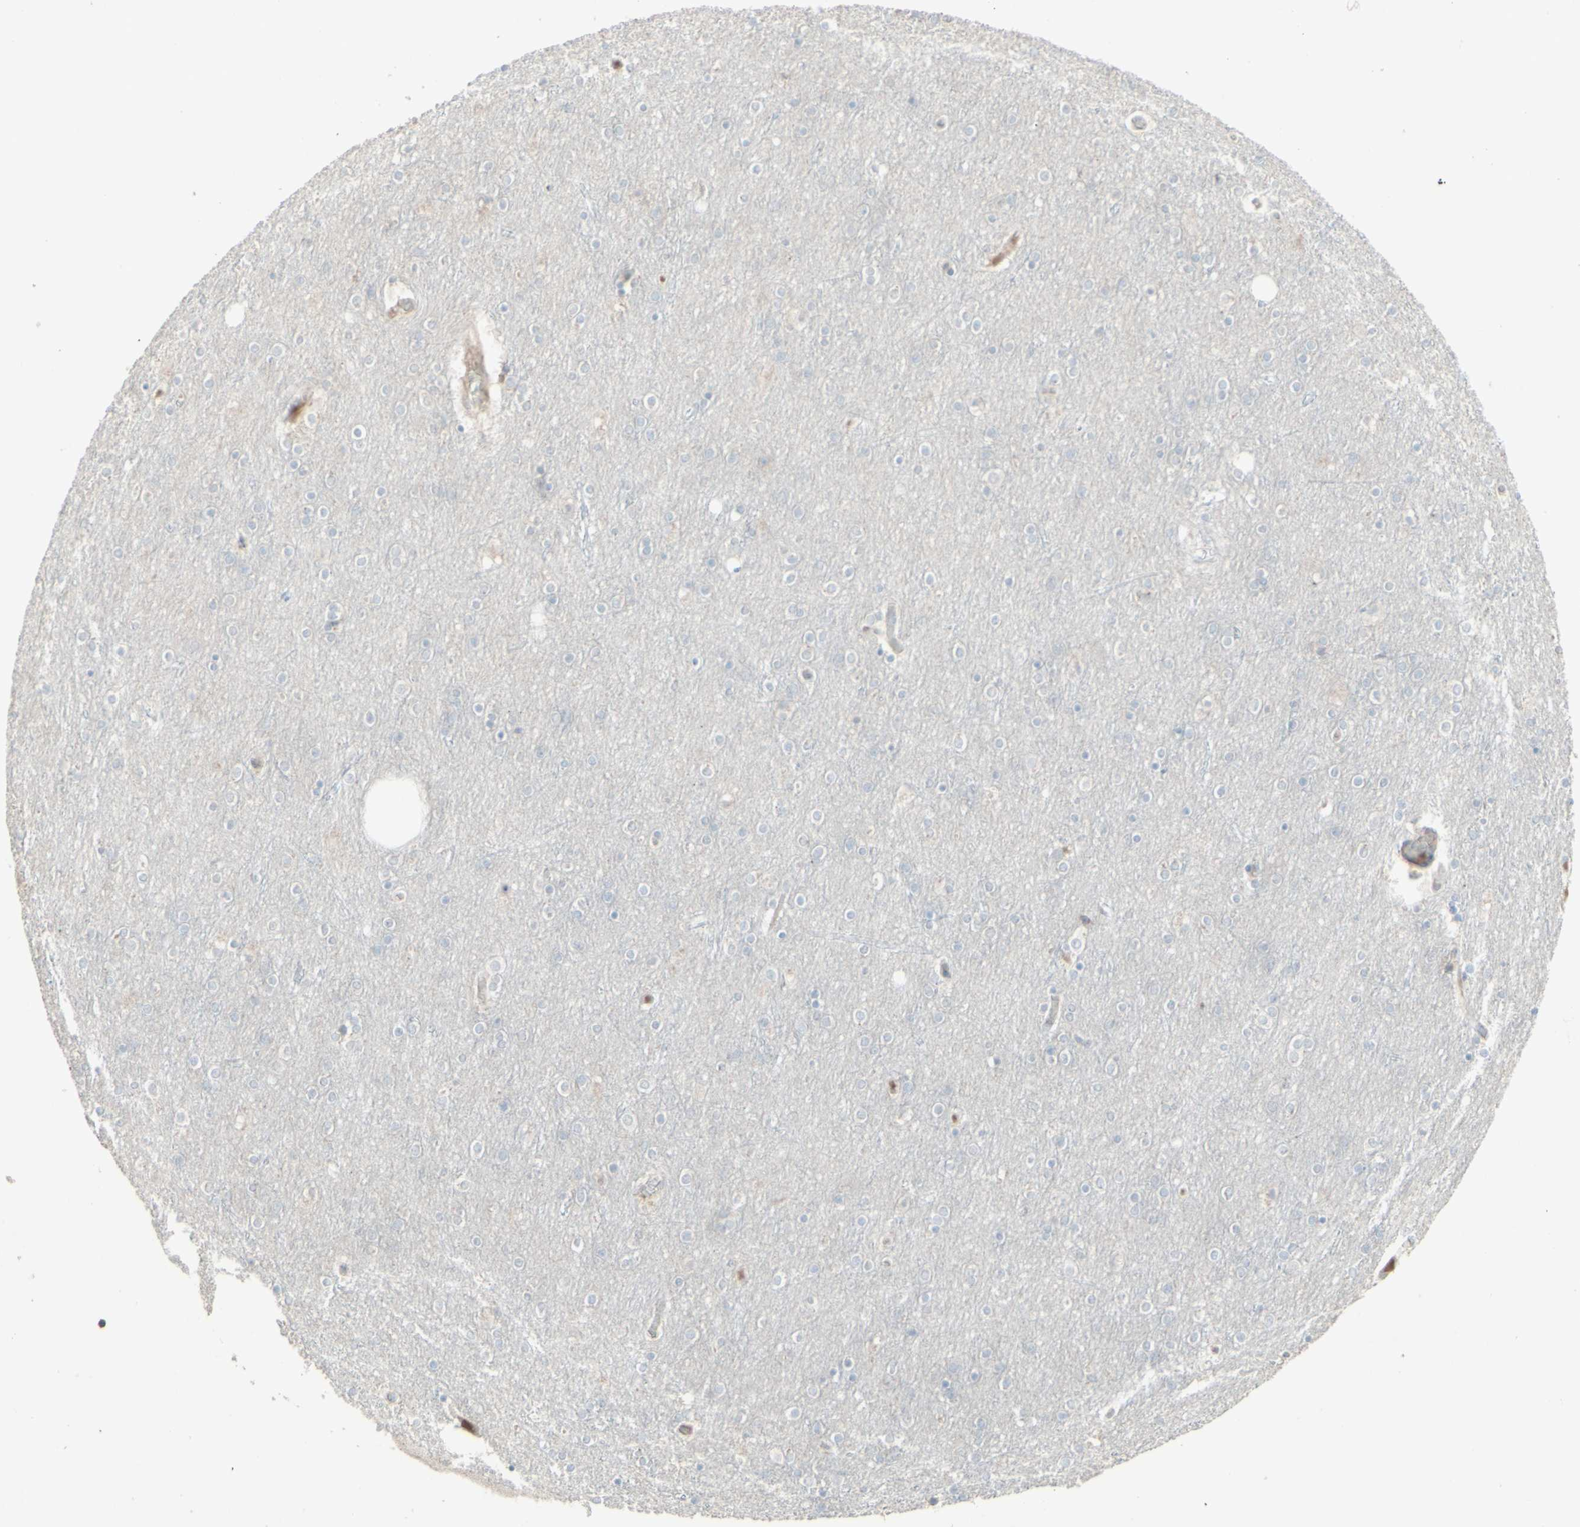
{"staining": {"intensity": "negative", "quantity": "none", "location": "none"}, "tissue": "cerebral cortex", "cell_type": "Endothelial cells", "image_type": "normal", "snomed": [{"axis": "morphology", "description": "Normal tissue, NOS"}, {"axis": "topography", "description": "Cerebral cortex"}], "caption": "The immunohistochemistry photomicrograph has no significant positivity in endothelial cells of cerebral cortex.", "gene": "GMNN", "patient": {"sex": "female", "age": 54}}